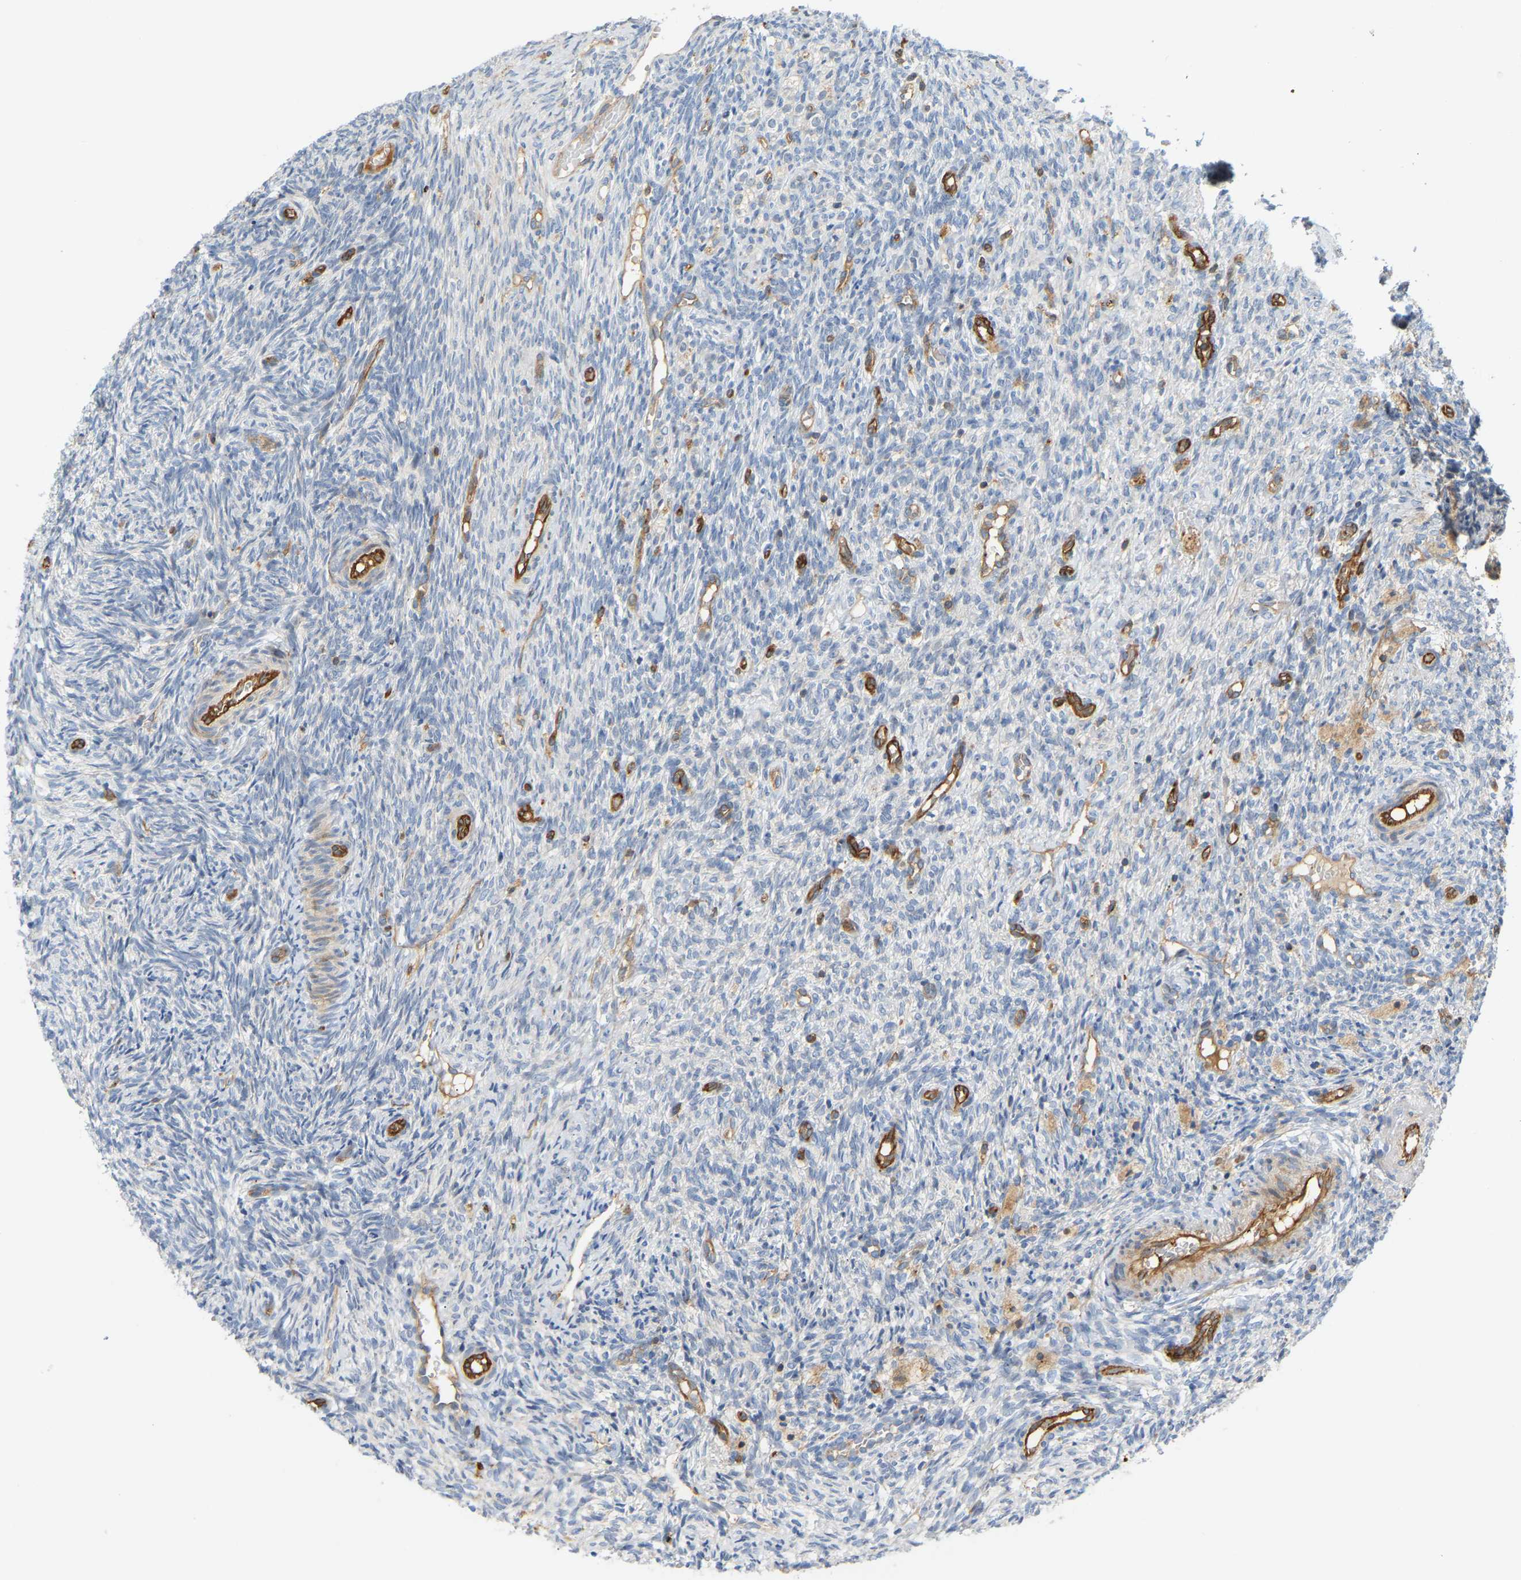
{"staining": {"intensity": "moderate", "quantity": "25%-75%", "location": "cytoplasmic/membranous"}, "tissue": "ovary", "cell_type": "Follicle cells", "image_type": "normal", "snomed": [{"axis": "morphology", "description": "Normal tissue, NOS"}, {"axis": "topography", "description": "Ovary"}], "caption": "Follicle cells reveal medium levels of moderate cytoplasmic/membranous staining in about 25%-75% of cells in benign human ovary.", "gene": "PLCG2", "patient": {"sex": "female", "age": 41}}